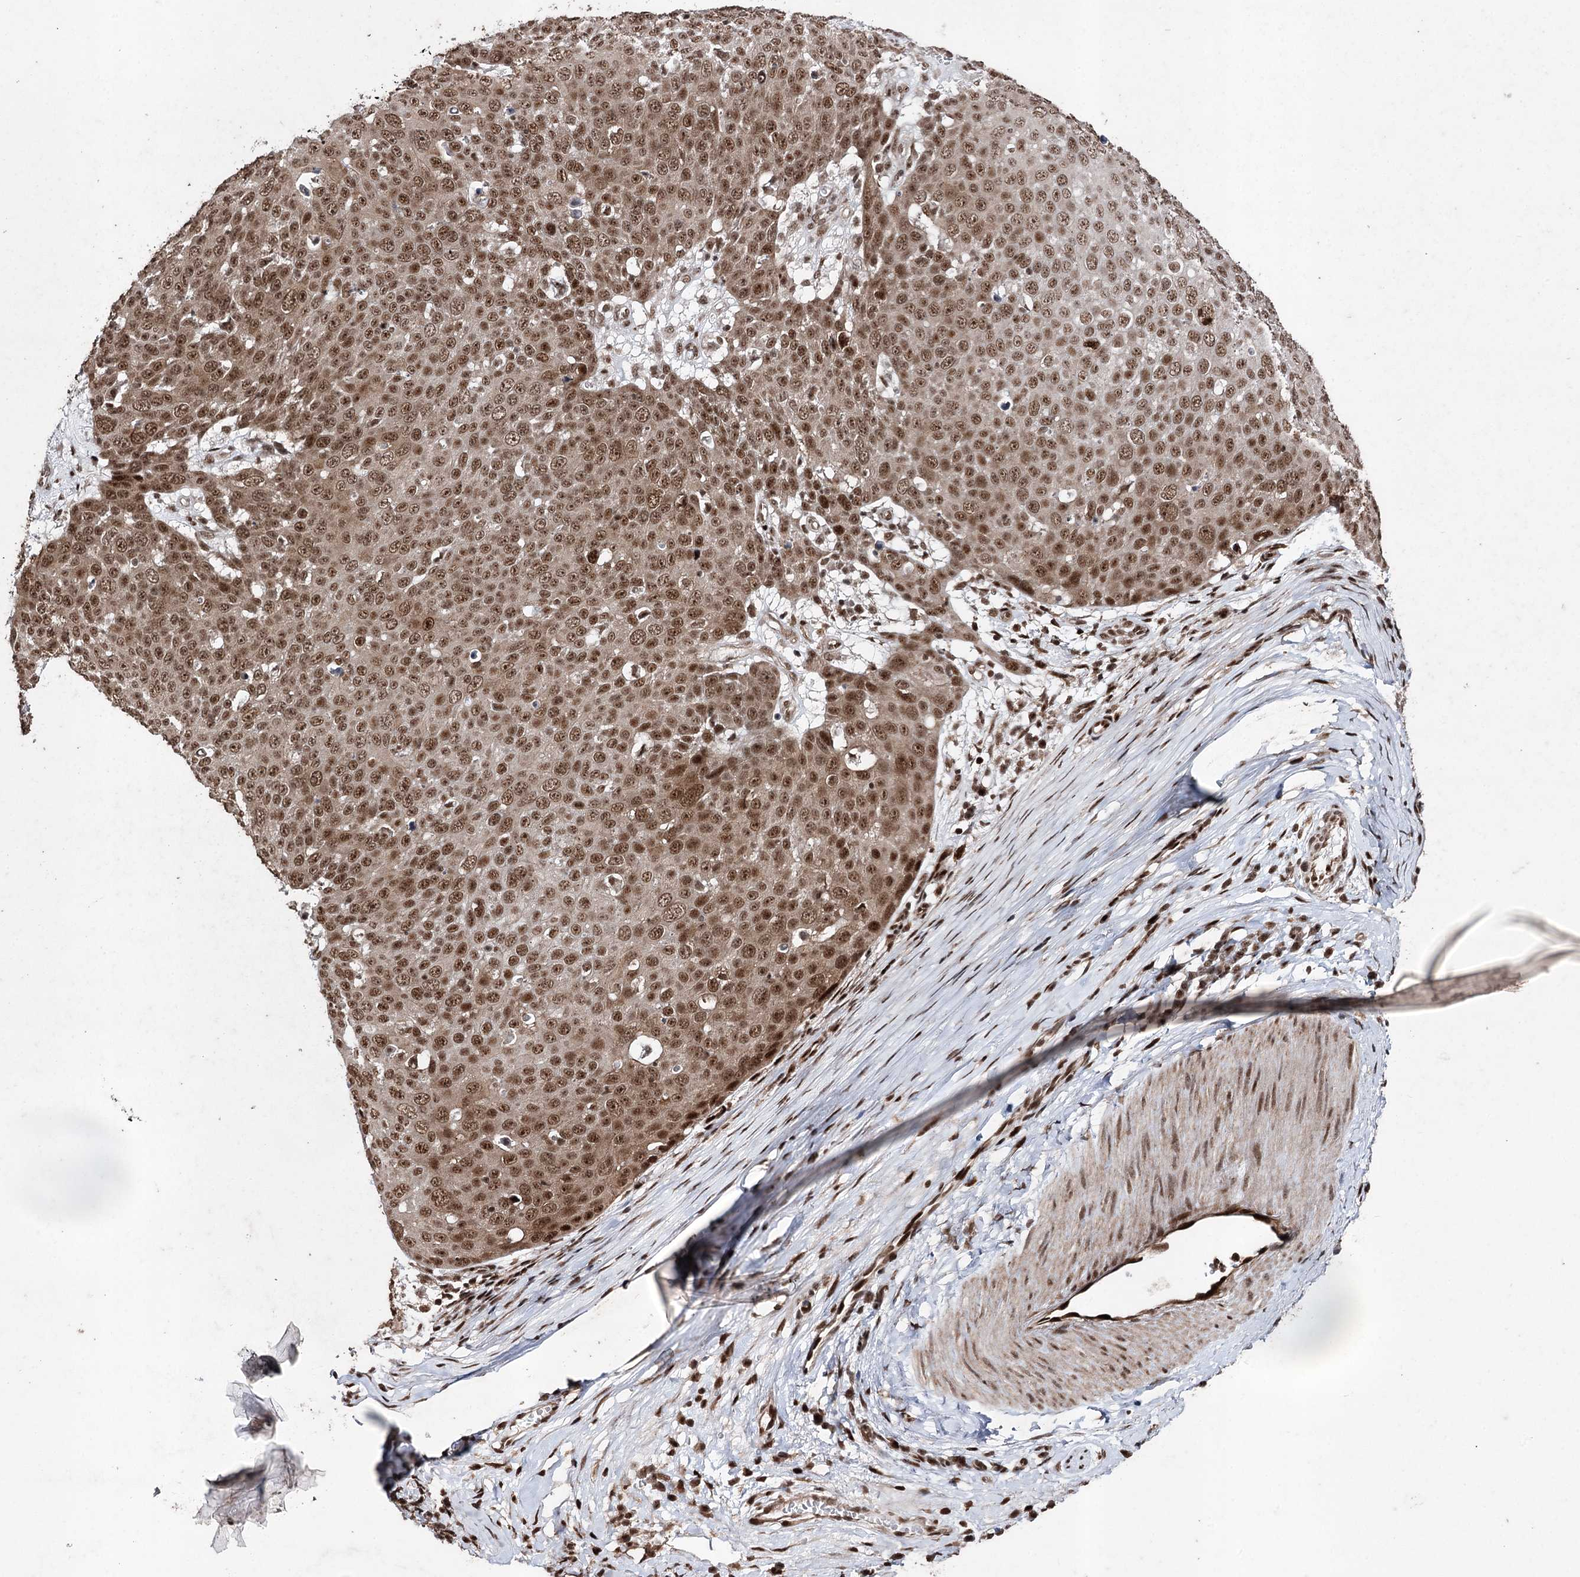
{"staining": {"intensity": "moderate", "quantity": ">75%", "location": "nuclear"}, "tissue": "skin cancer", "cell_type": "Tumor cells", "image_type": "cancer", "snomed": [{"axis": "morphology", "description": "Squamous cell carcinoma, NOS"}, {"axis": "topography", "description": "Skin"}], "caption": "Human skin cancer stained for a protein (brown) shows moderate nuclear positive staining in about >75% of tumor cells.", "gene": "PDCD4", "patient": {"sex": "male", "age": 71}}